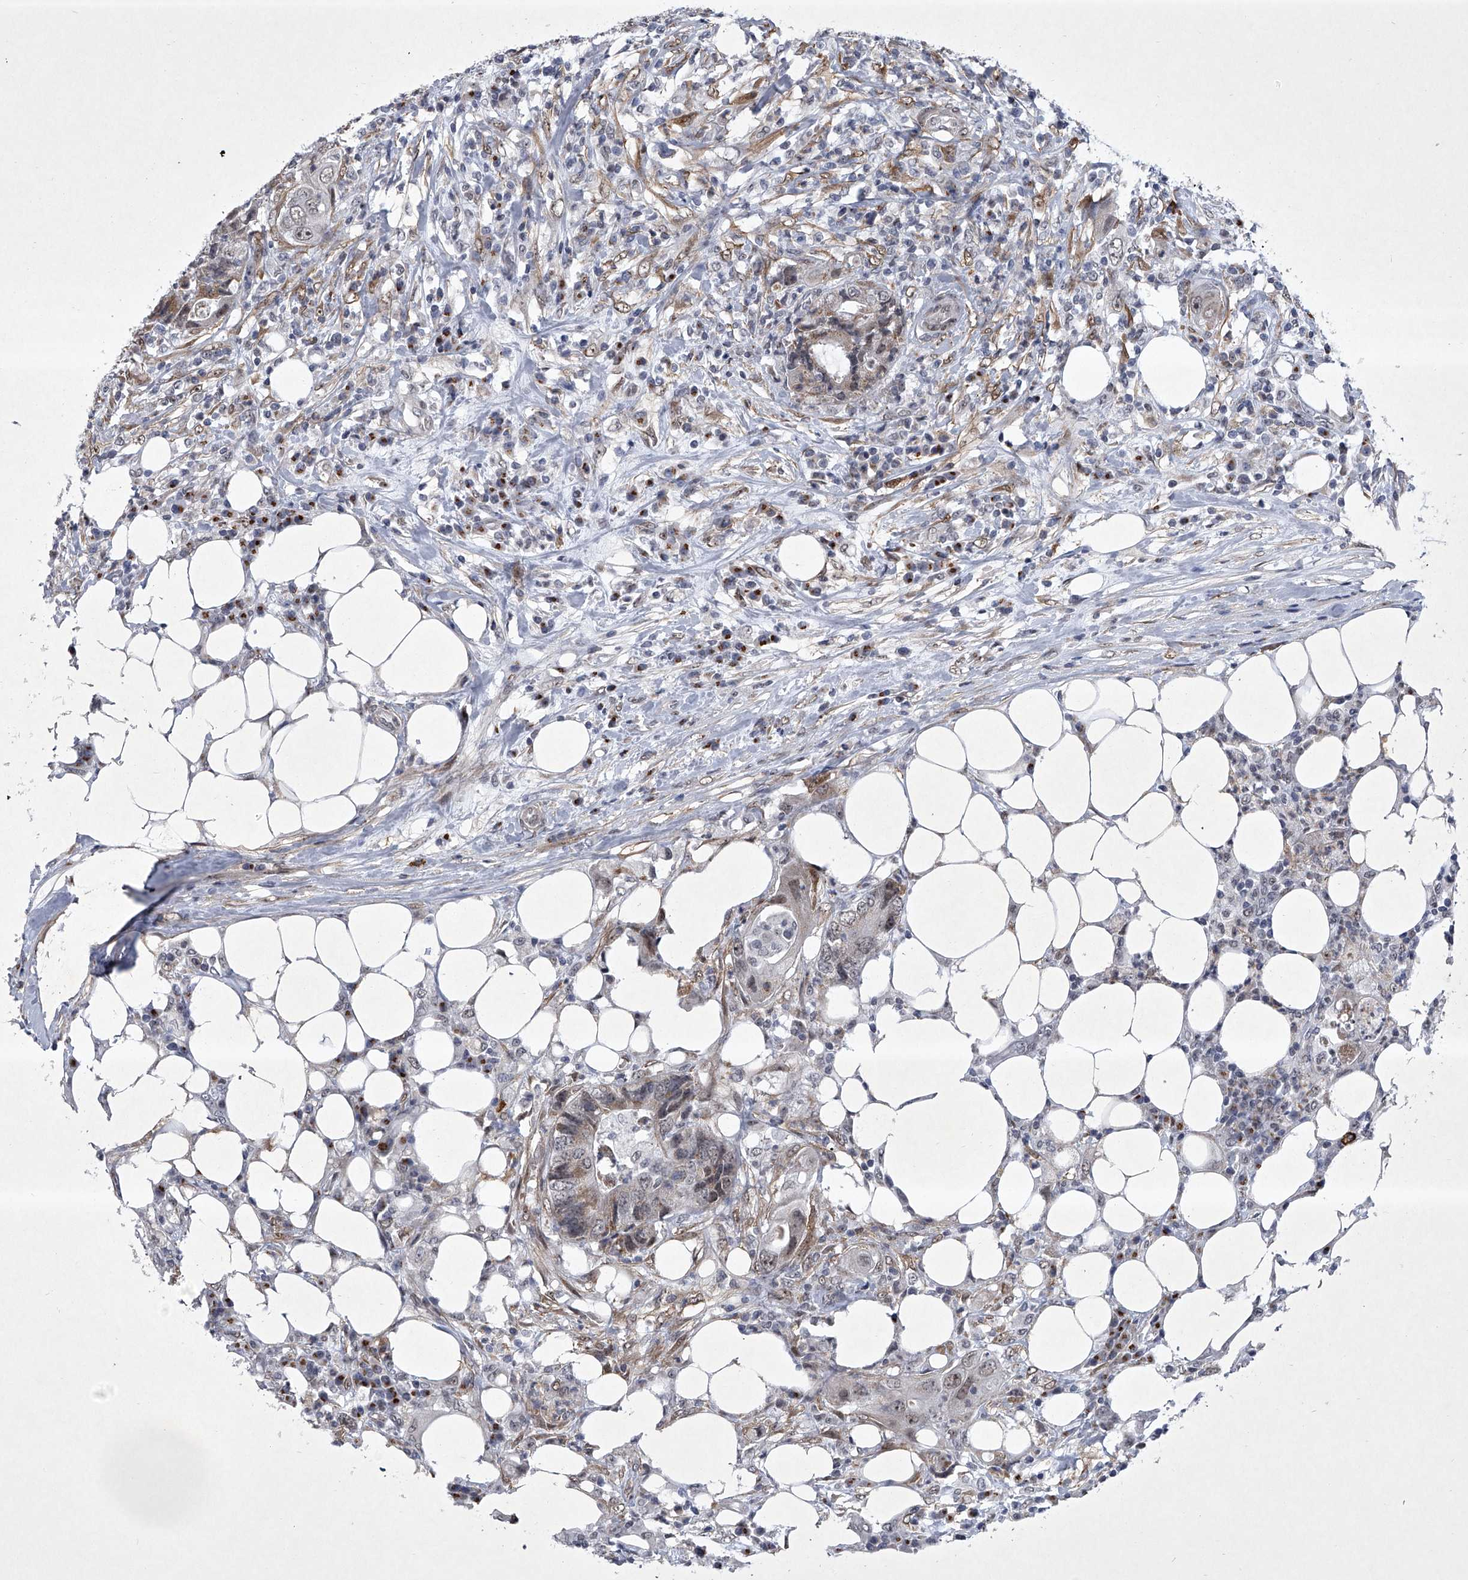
{"staining": {"intensity": "weak", "quantity": "<25%", "location": "cytoplasmic/membranous,nuclear"}, "tissue": "colorectal cancer", "cell_type": "Tumor cells", "image_type": "cancer", "snomed": [{"axis": "morphology", "description": "Adenocarcinoma, NOS"}, {"axis": "topography", "description": "Colon"}], "caption": "Immunohistochemical staining of colorectal cancer displays no significant expression in tumor cells.", "gene": "MLLT1", "patient": {"sex": "male", "age": 71}}